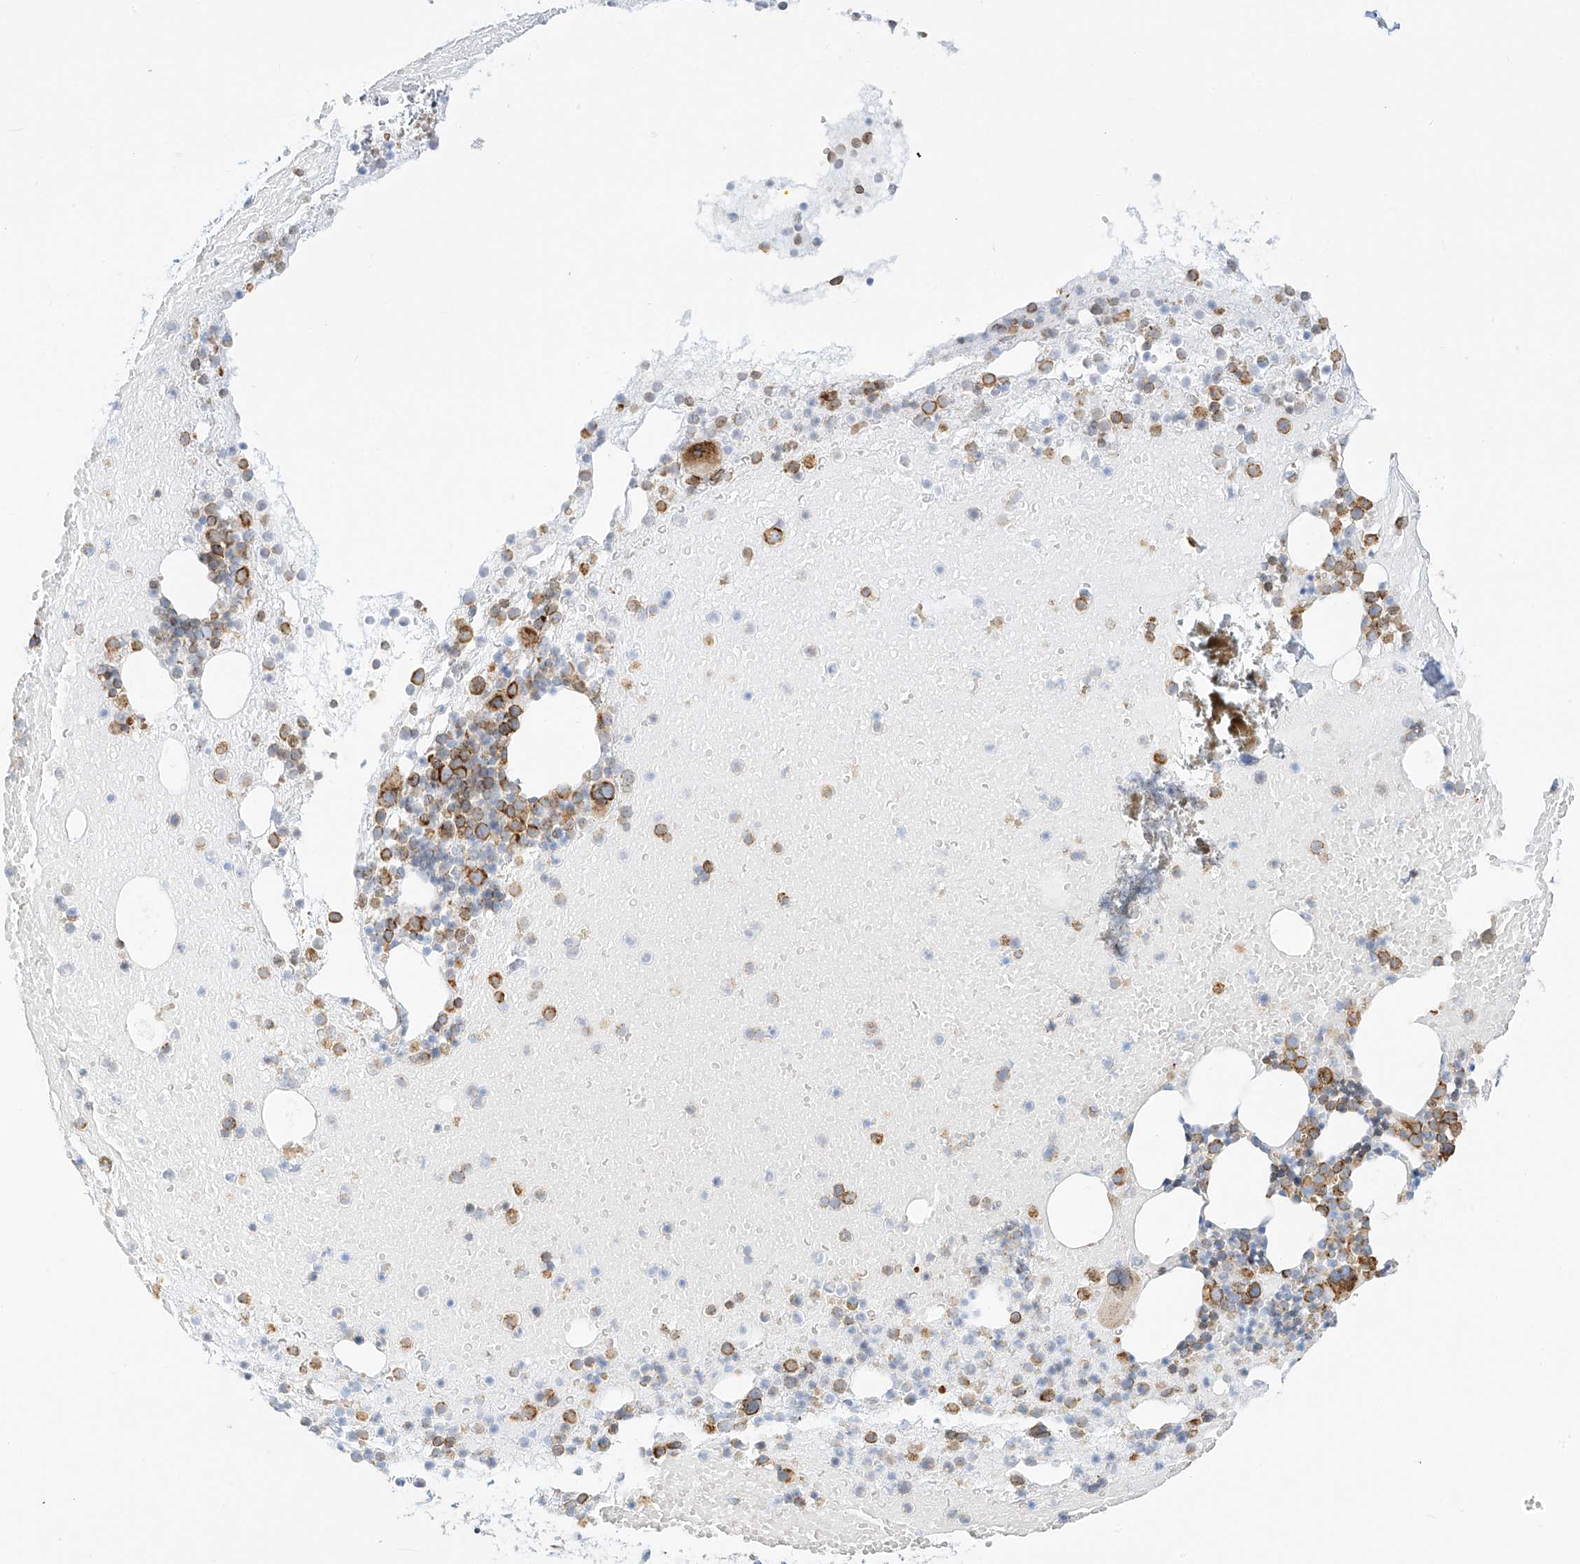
{"staining": {"intensity": "moderate", "quantity": "<25%", "location": "cytoplasmic/membranous"}, "tissue": "bone marrow", "cell_type": "Hematopoietic cells", "image_type": "normal", "snomed": [{"axis": "morphology", "description": "Normal tissue, NOS"}, {"axis": "topography", "description": "Bone marrow"}], "caption": "Moderate cytoplasmic/membranous expression is identified in approximately <25% of hematopoietic cells in benign bone marrow. (Brightfield microscopy of DAB IHC at high magnification).", "gene": "LRRC59", "patient": {"sex": "male", "age": 47}}